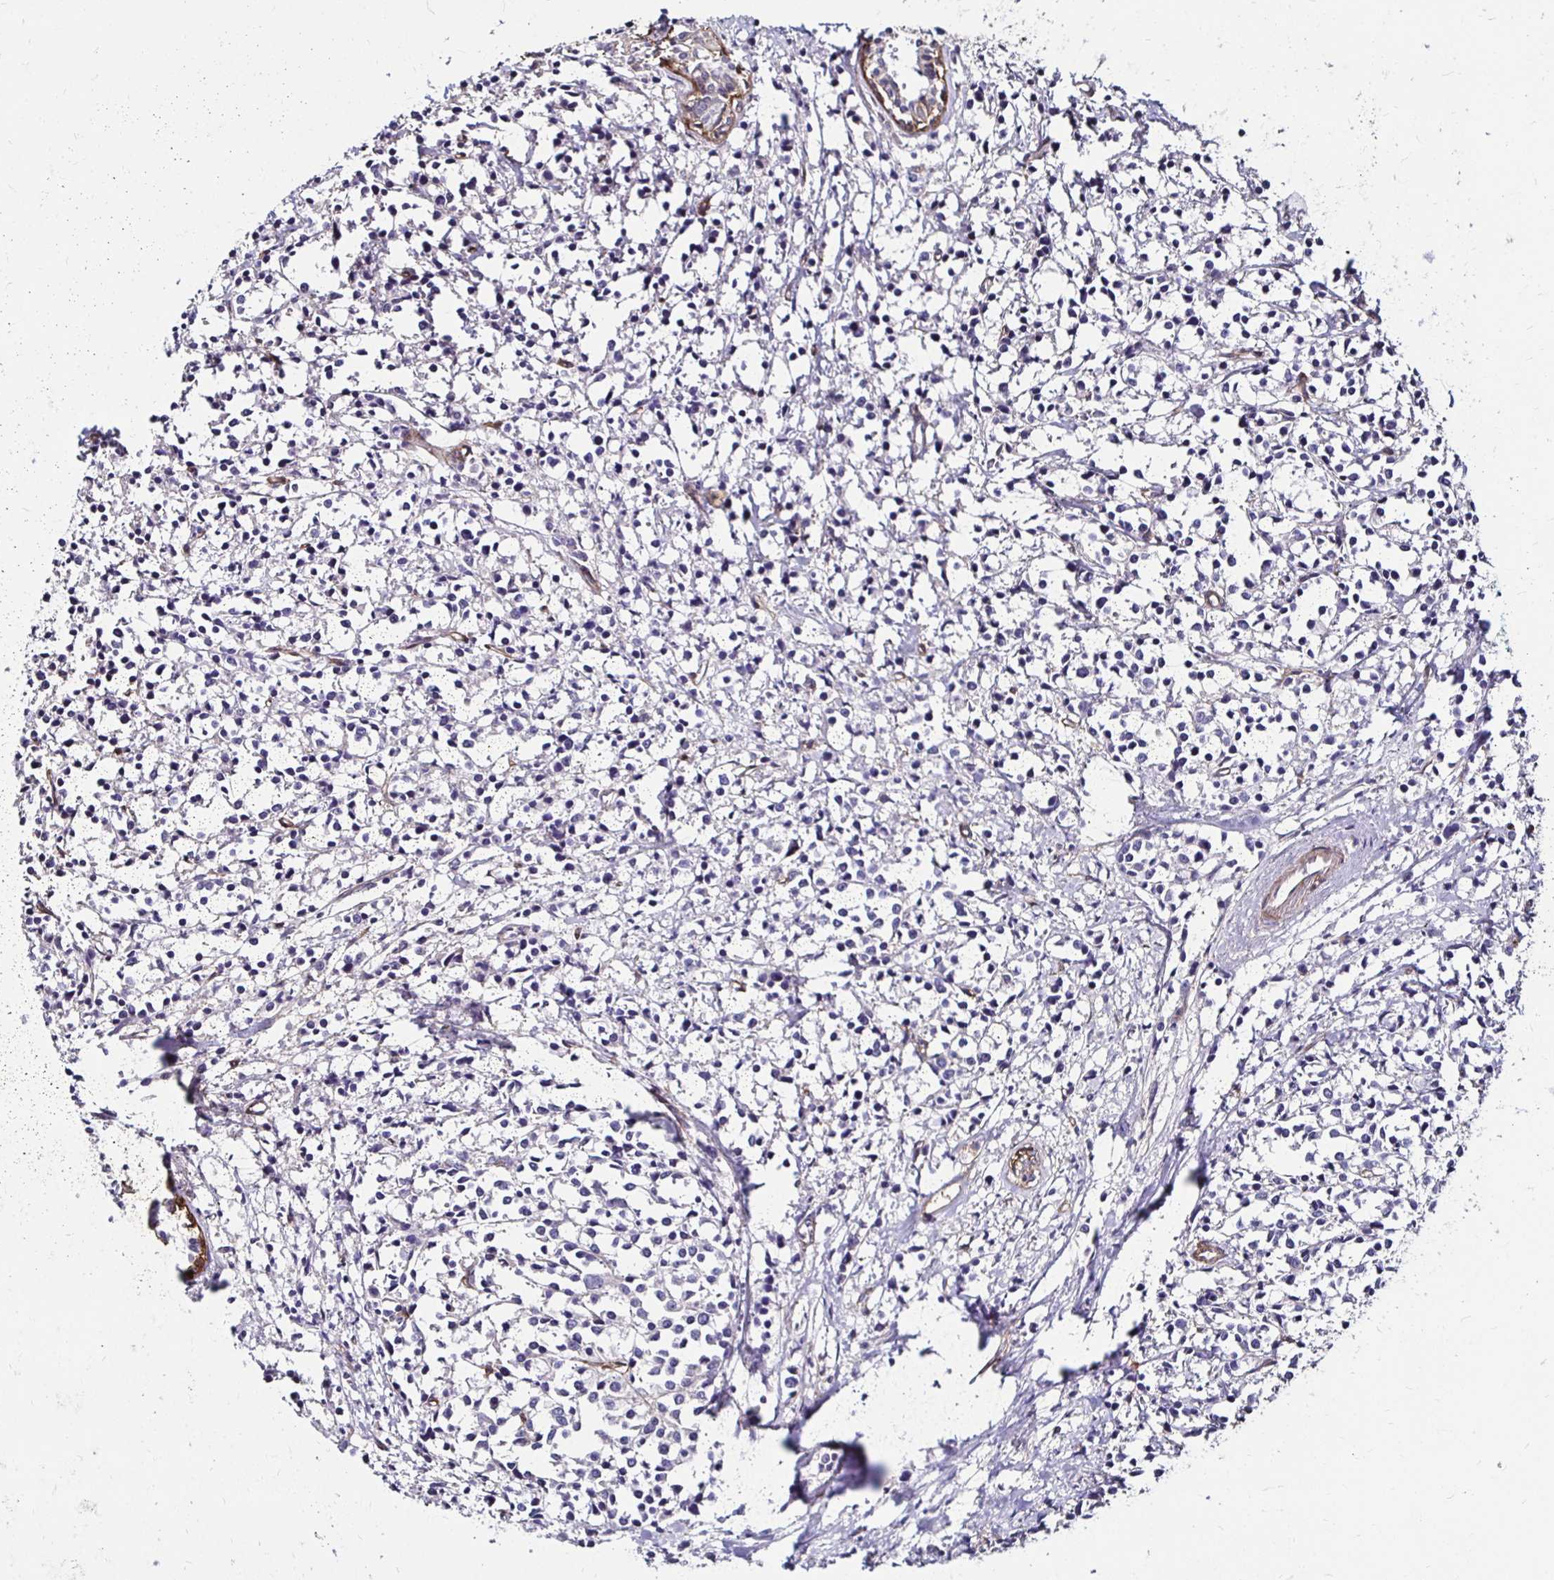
{"staining": {"intensity": "negative", "quantity": "none", "location": "none"}, "tissue": "breast cancer", "cell_type": "Tumor cells", "image_type": "cancer", "snomed": [{"axis": "morphology", "description": "Duct carcinoma"}, {"axis": "topography", "description": "Breast"}], "caption": "This is an IHC photomicrograph of human intraductal carcinoma (breast). There is no expression in tumor cells.", "gene": "ITGB1", "patient": {"sex": "female", "age": 80}}